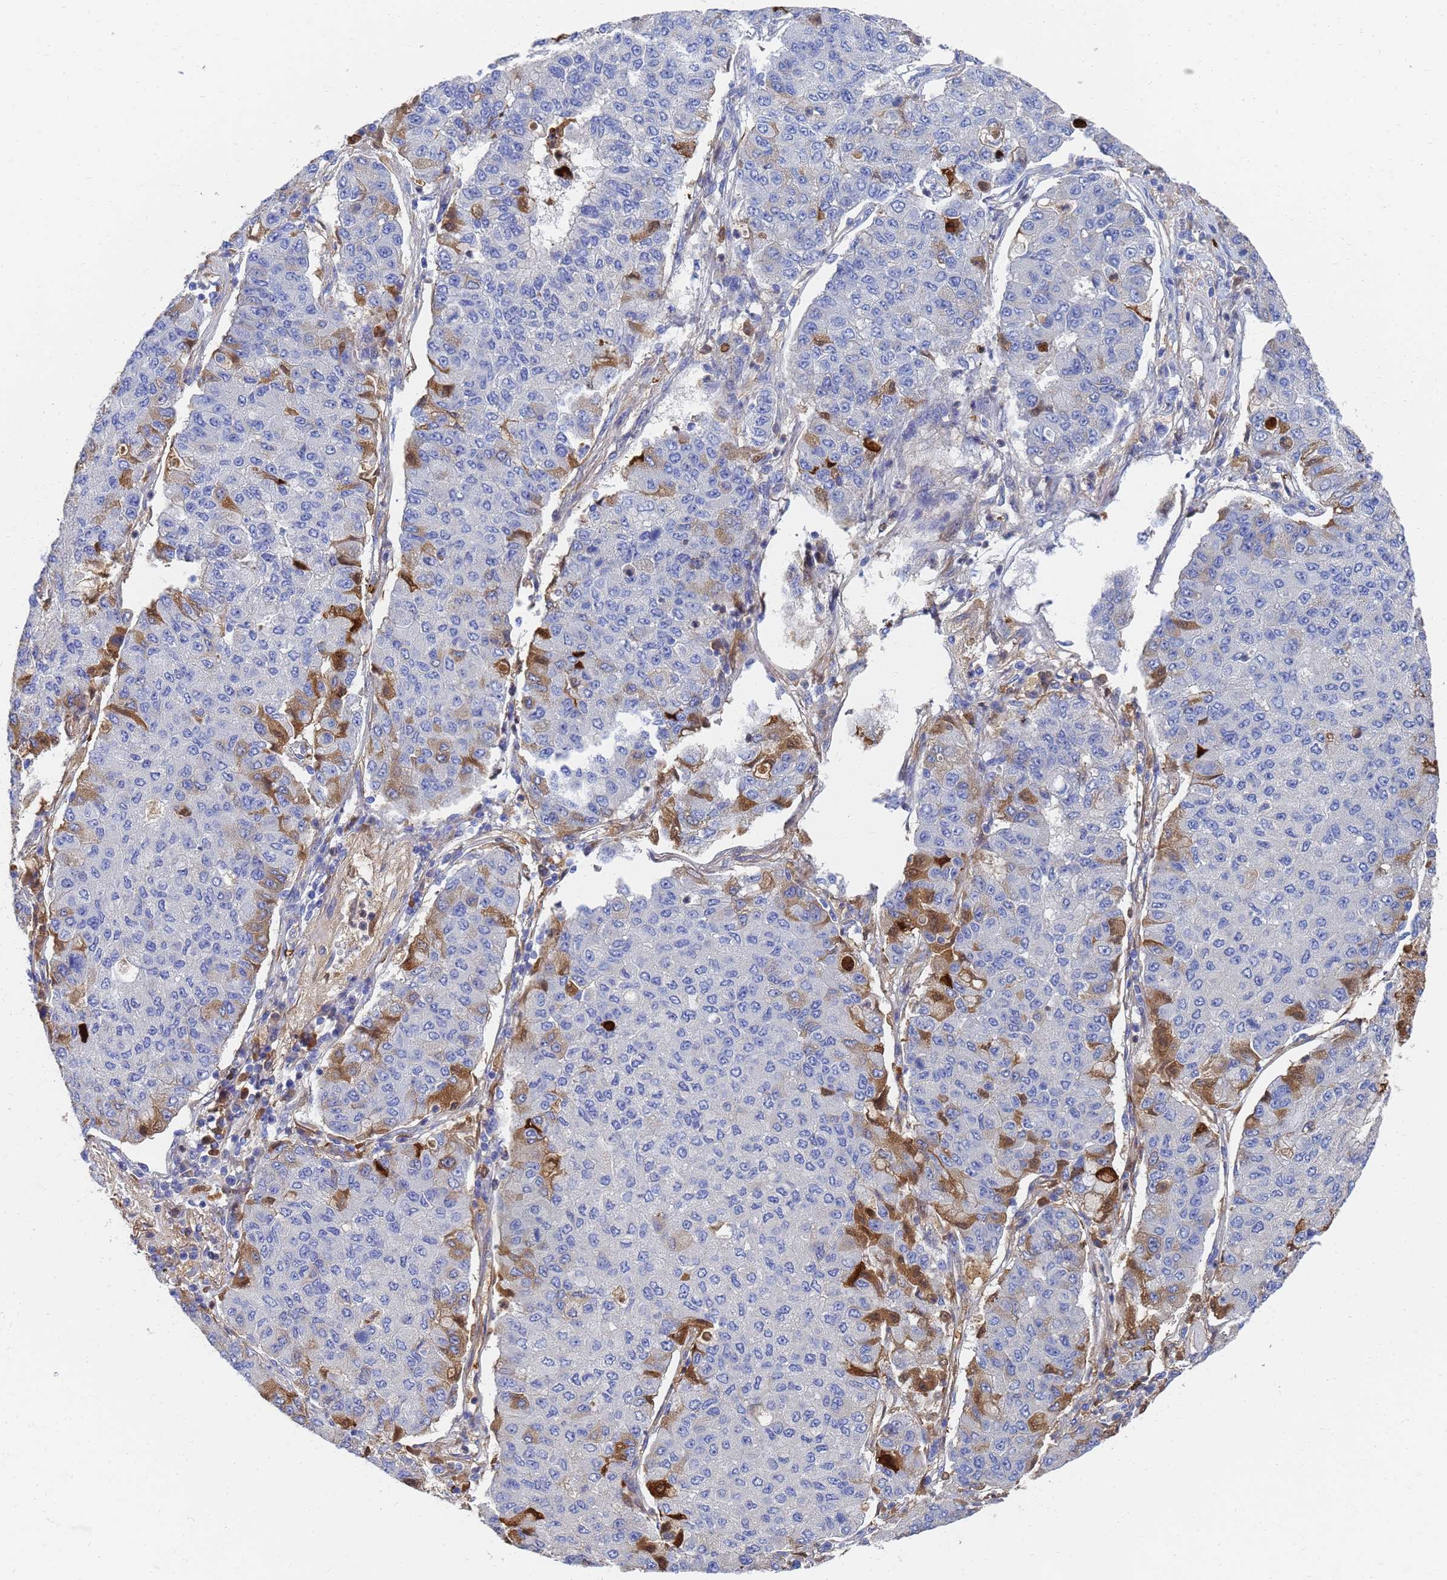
{"staining": {"intensity": "moderate", "quantity": "<25%", "location": "cytoplasmic/membranous,nuclear"}, "tissue": "lung cancer", "cell_type": "Tumor cells", "image_type": "cancer", "snomed": [{"axis": "morphology", "description": "Squamous cell carcinoma, NOS"}, {"axis": "topography", "description": "Lung"}], "caption": "Moderate cytoplasmic/membranous and nuclear staining is identified in approximately <25% of tumor cells in lung squamous cell carcinoma.", "gene": "LBX2", "patient": {"sex": "male", "age": 74}}